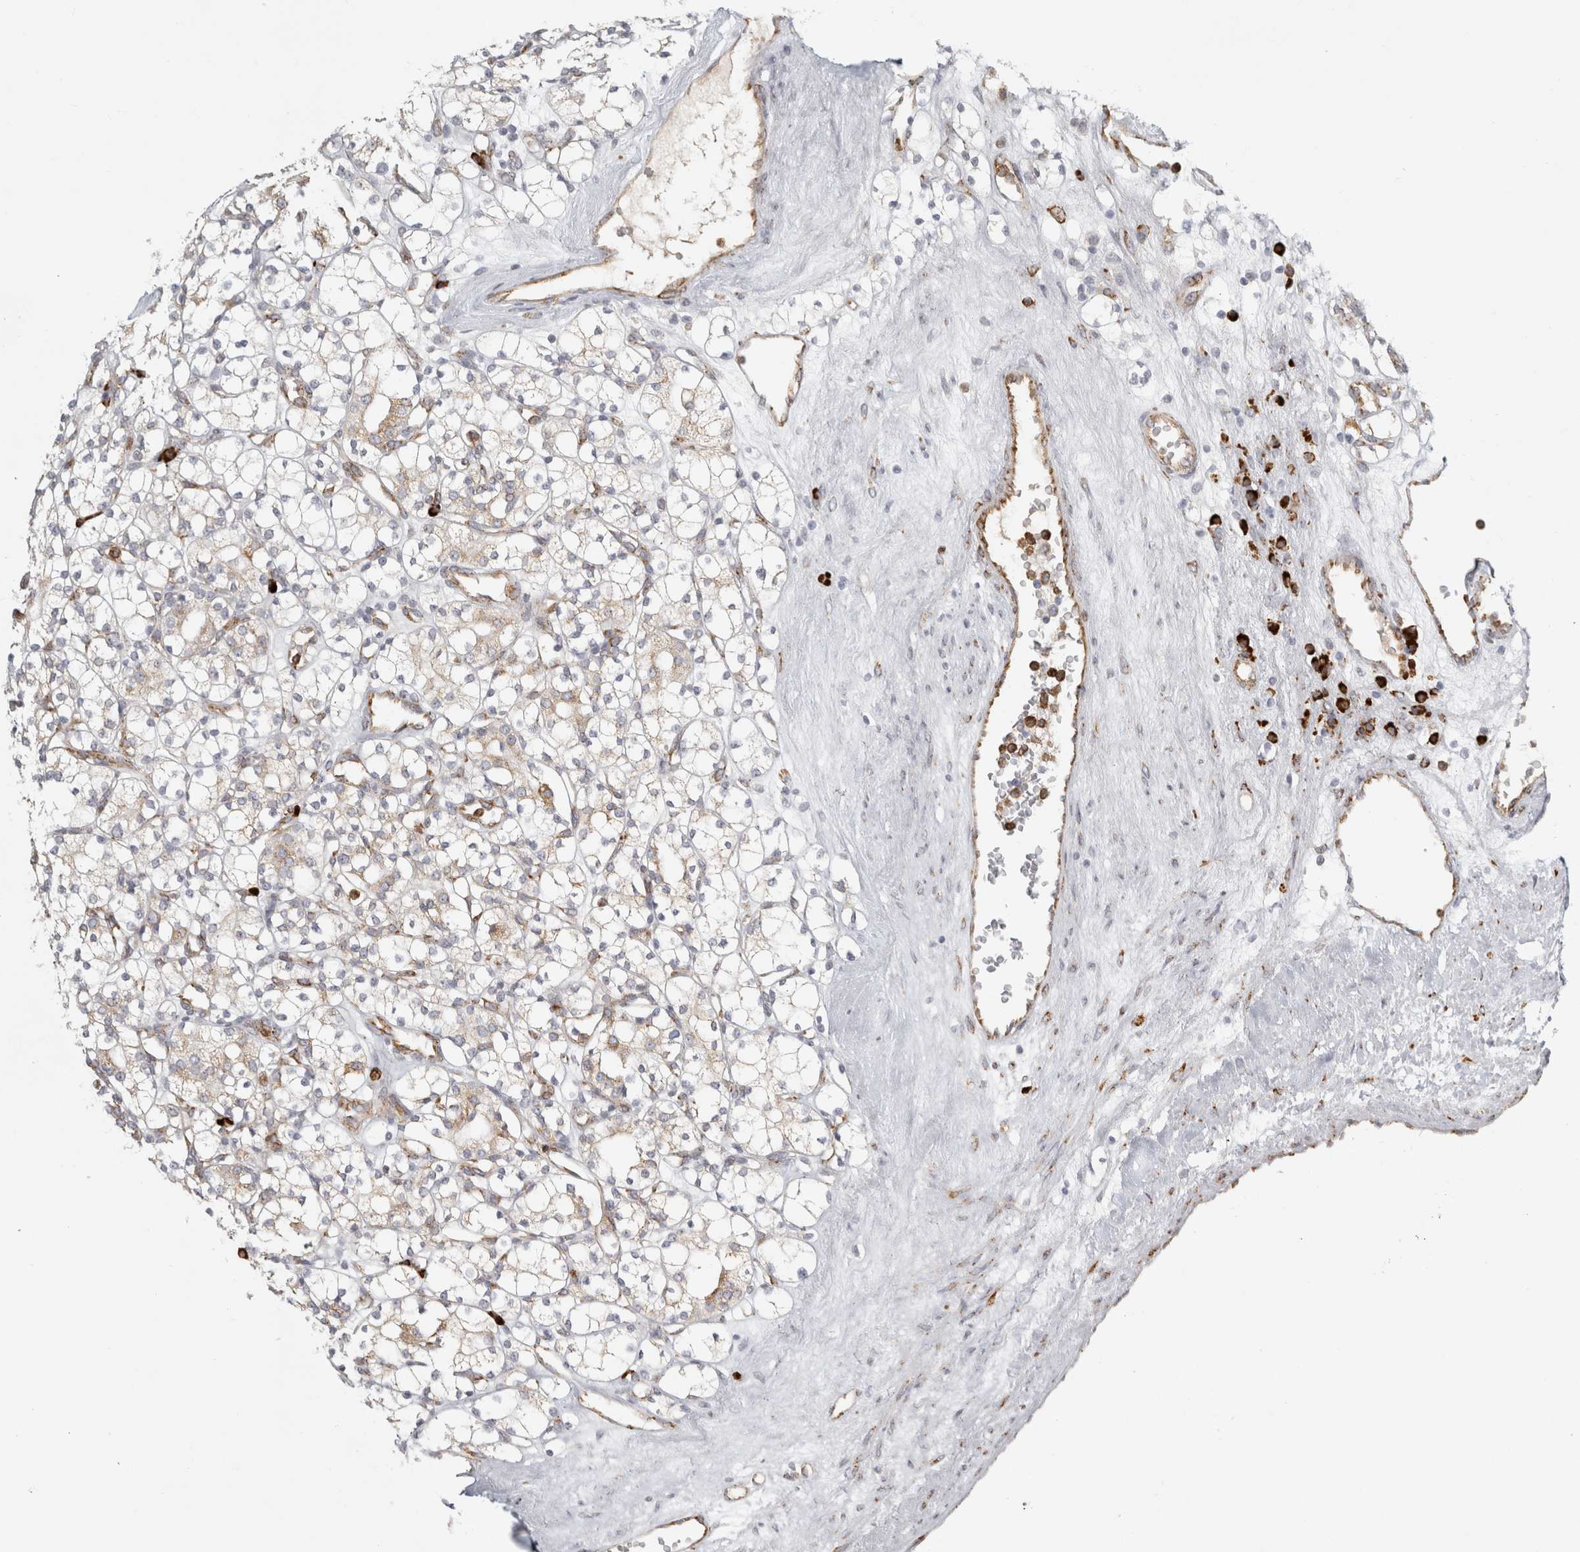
{"staining": {"intensity": "weak", "quantity": "<25%", "location": "cytoplasmic/membranous"}, "tissue": "renal cancer", "cell_type": "Tumor cells", "image_type": "cancer", "snomed": [{"axis": "morphology", "description": "Adenocarcinoma, NOS"}, {"axis": "topography", "description": "Kidney"}], "caption": "Renal cancer (adenocarcinoma) was stained to show a protein in brown. There is no significant staining in tumor cells.", "gene": "OSTN", "patient": {"sex": "male", "age": 77}}